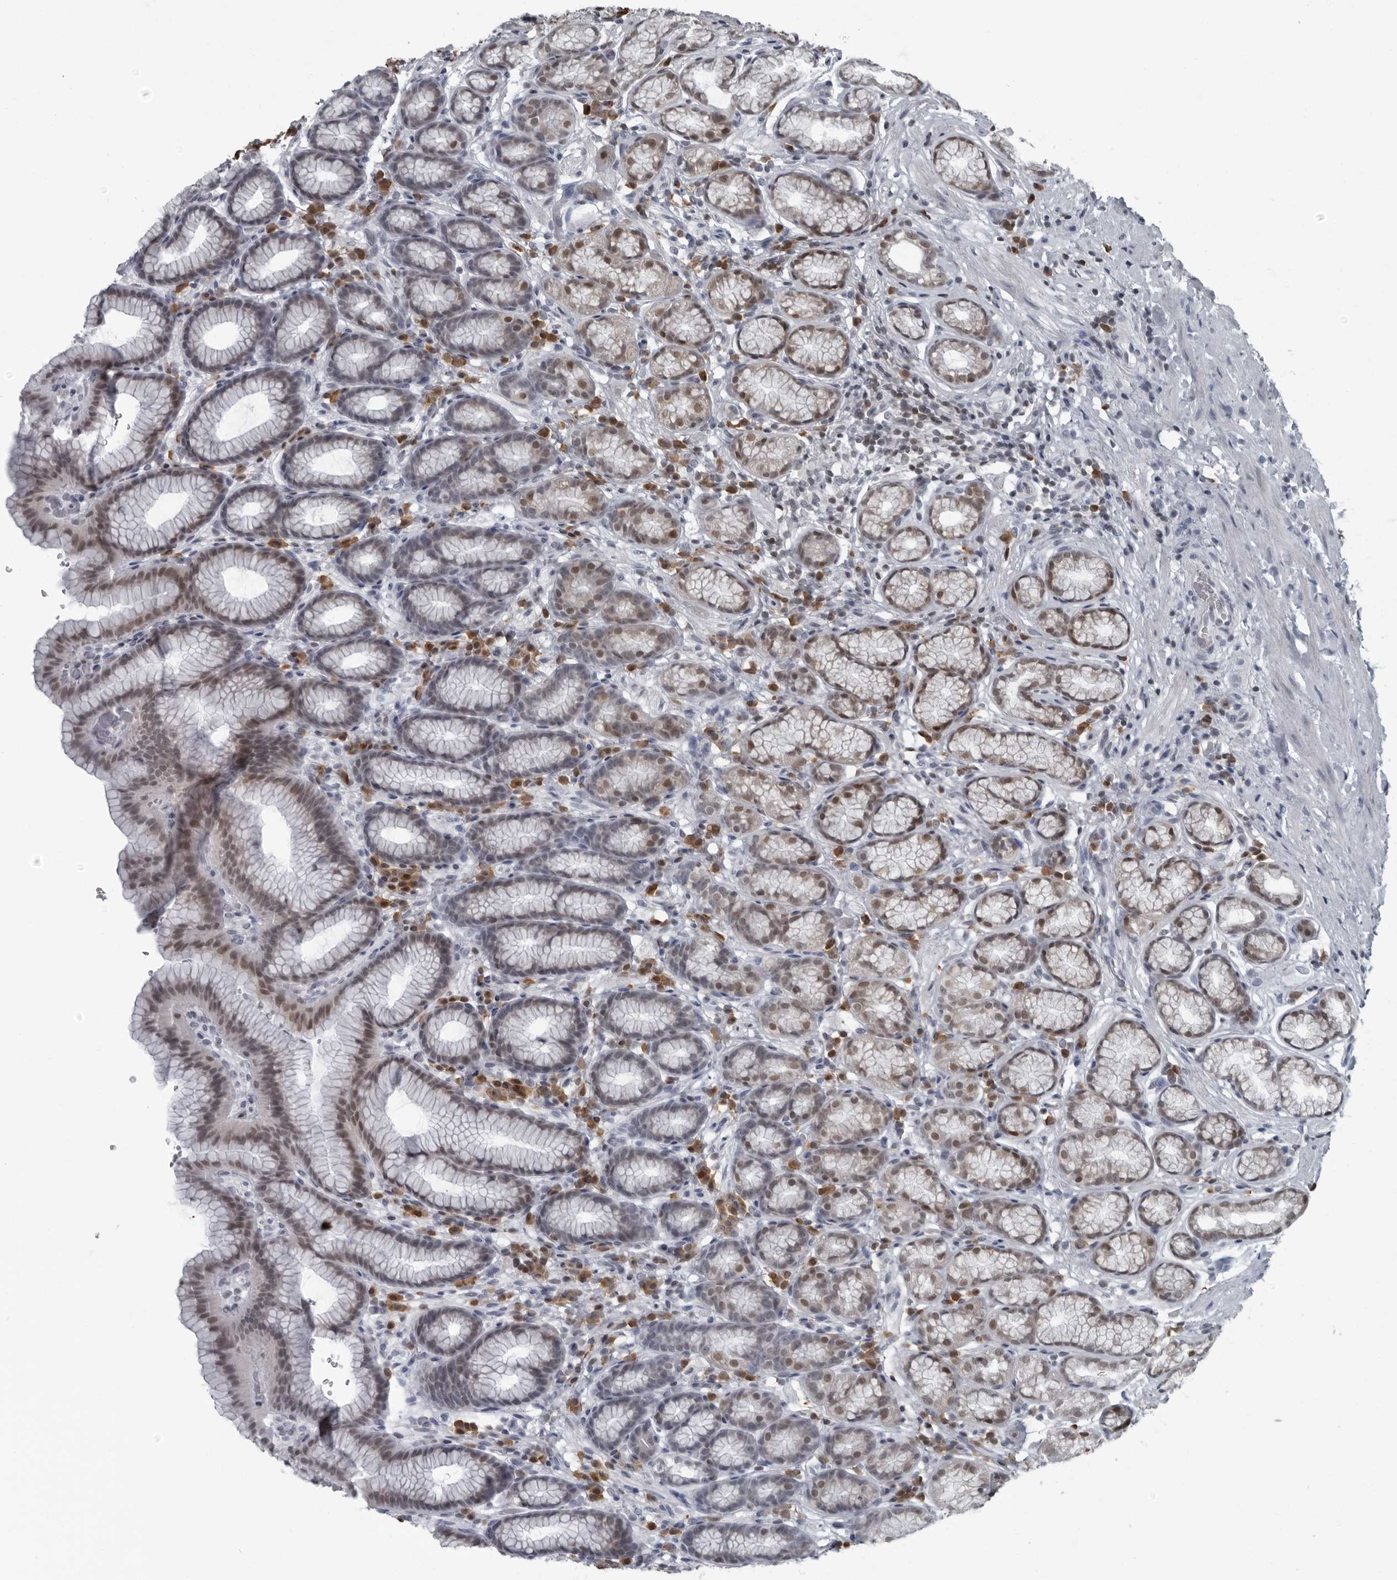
{"staining": {"intensity": "moderate", "quantity": "<25%", "location": "nuclear"}, "tissue": "stomach", "cell_type": "Glandular cells", "image_type": "normal", "snomed": [{"axis": "morphology", "description": "Normal tissue, NOS"}, {"axis": "topography", "description": "Stomach"}], "caption": "About <25% of glandular cells in benign human stomach reveal moderate nuclear protein staining as visualized by brown immunohistochemical staining.", "gene": "RTCA", "patient": {"sex": "male", "age": 42}}